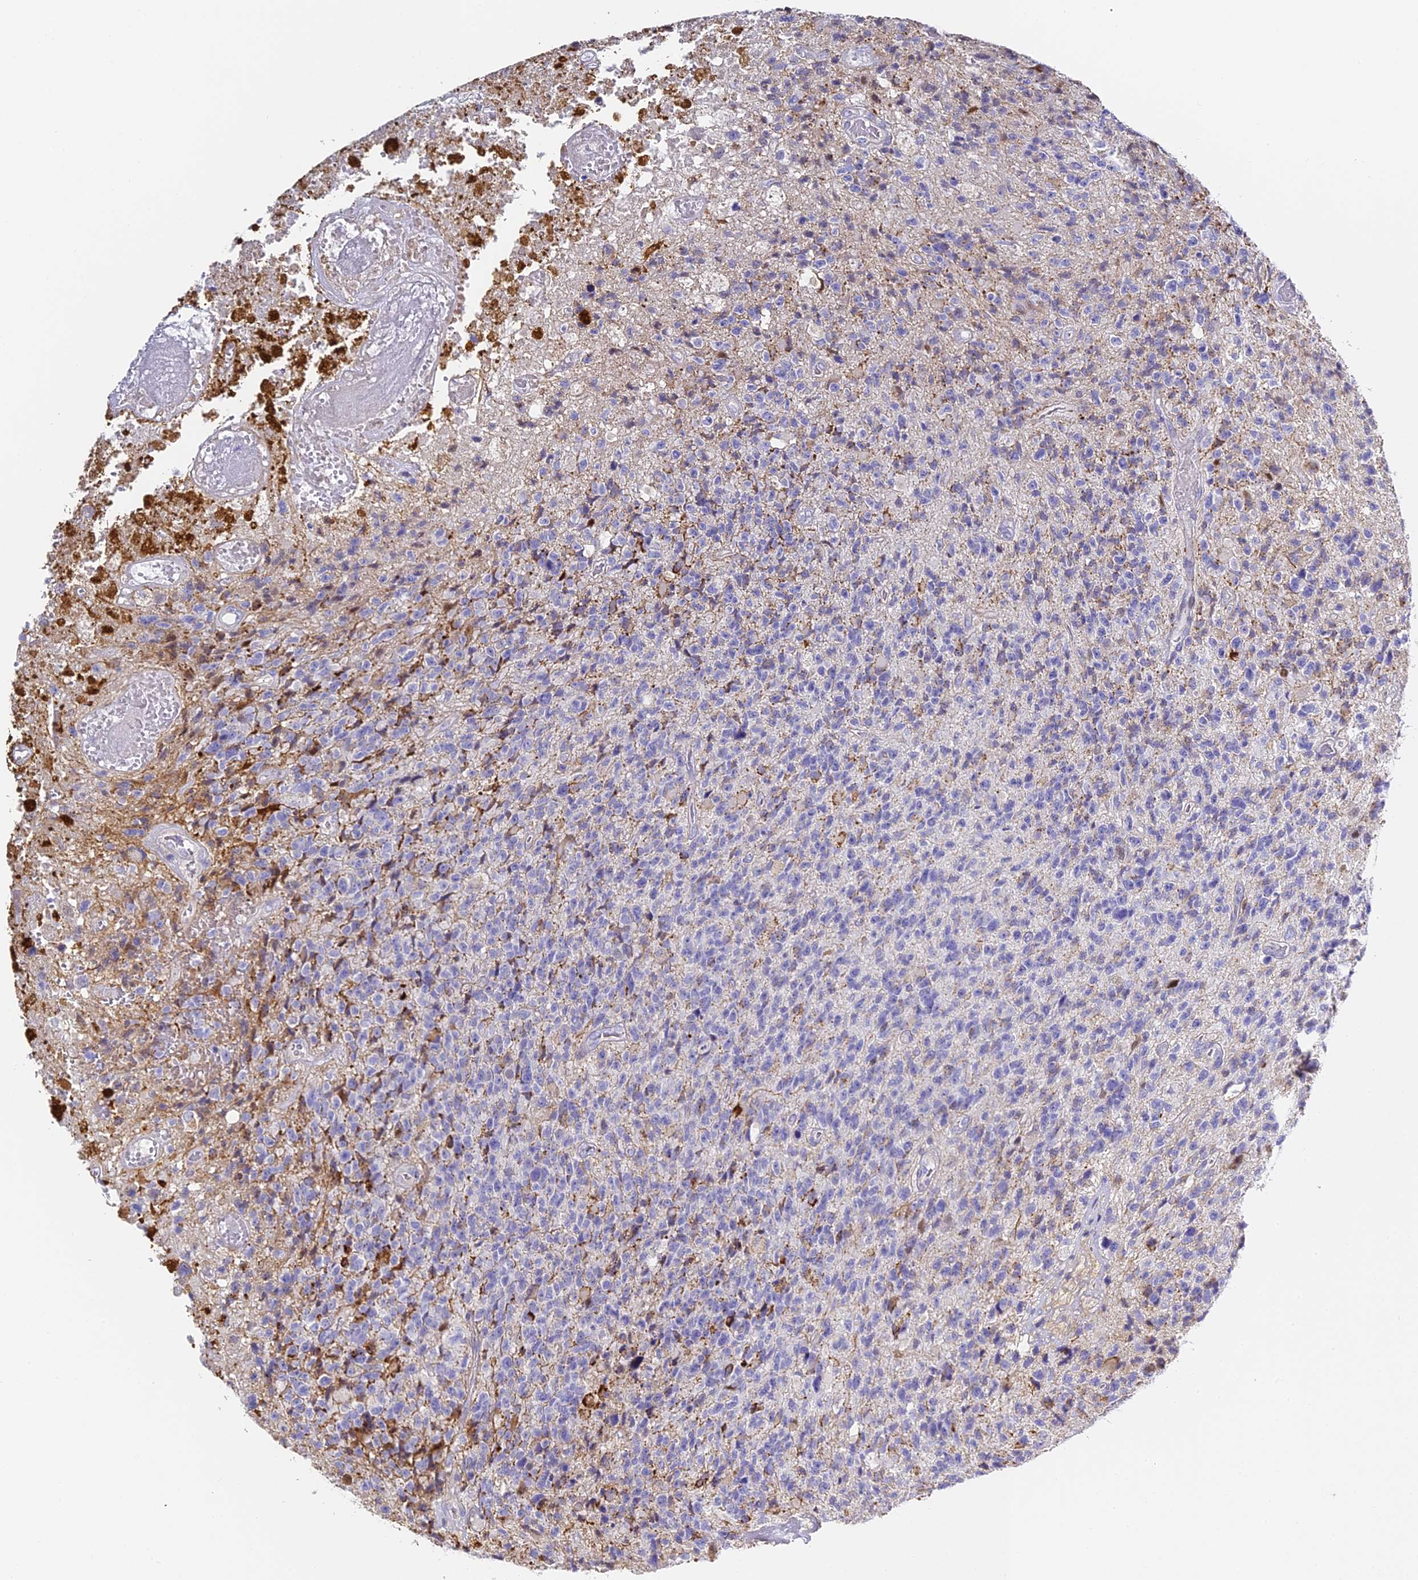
{"staining": {"intensity": "negative", "quantity": "none", "location": "none"}, "tissue": "glioma", "cell_type": "Tumor cells", "image_type": "cancer", "snomed": [{"axis": "morphology", "description": "Glioma, malignant, High grade"}, {"axis": "topography", "description": "Brain"}], "caption": "Tumor cells show no significant protein positivity in glioma. (Stains: DAB (3,3'-diaminobenzidine) immunohistochemistry (IHC) with hematoxylin counter stain, Microscopy: brightfield microscopy at high magnification).", "gene": "SERP1", "patient": {"sex": "male", "age": 76}}